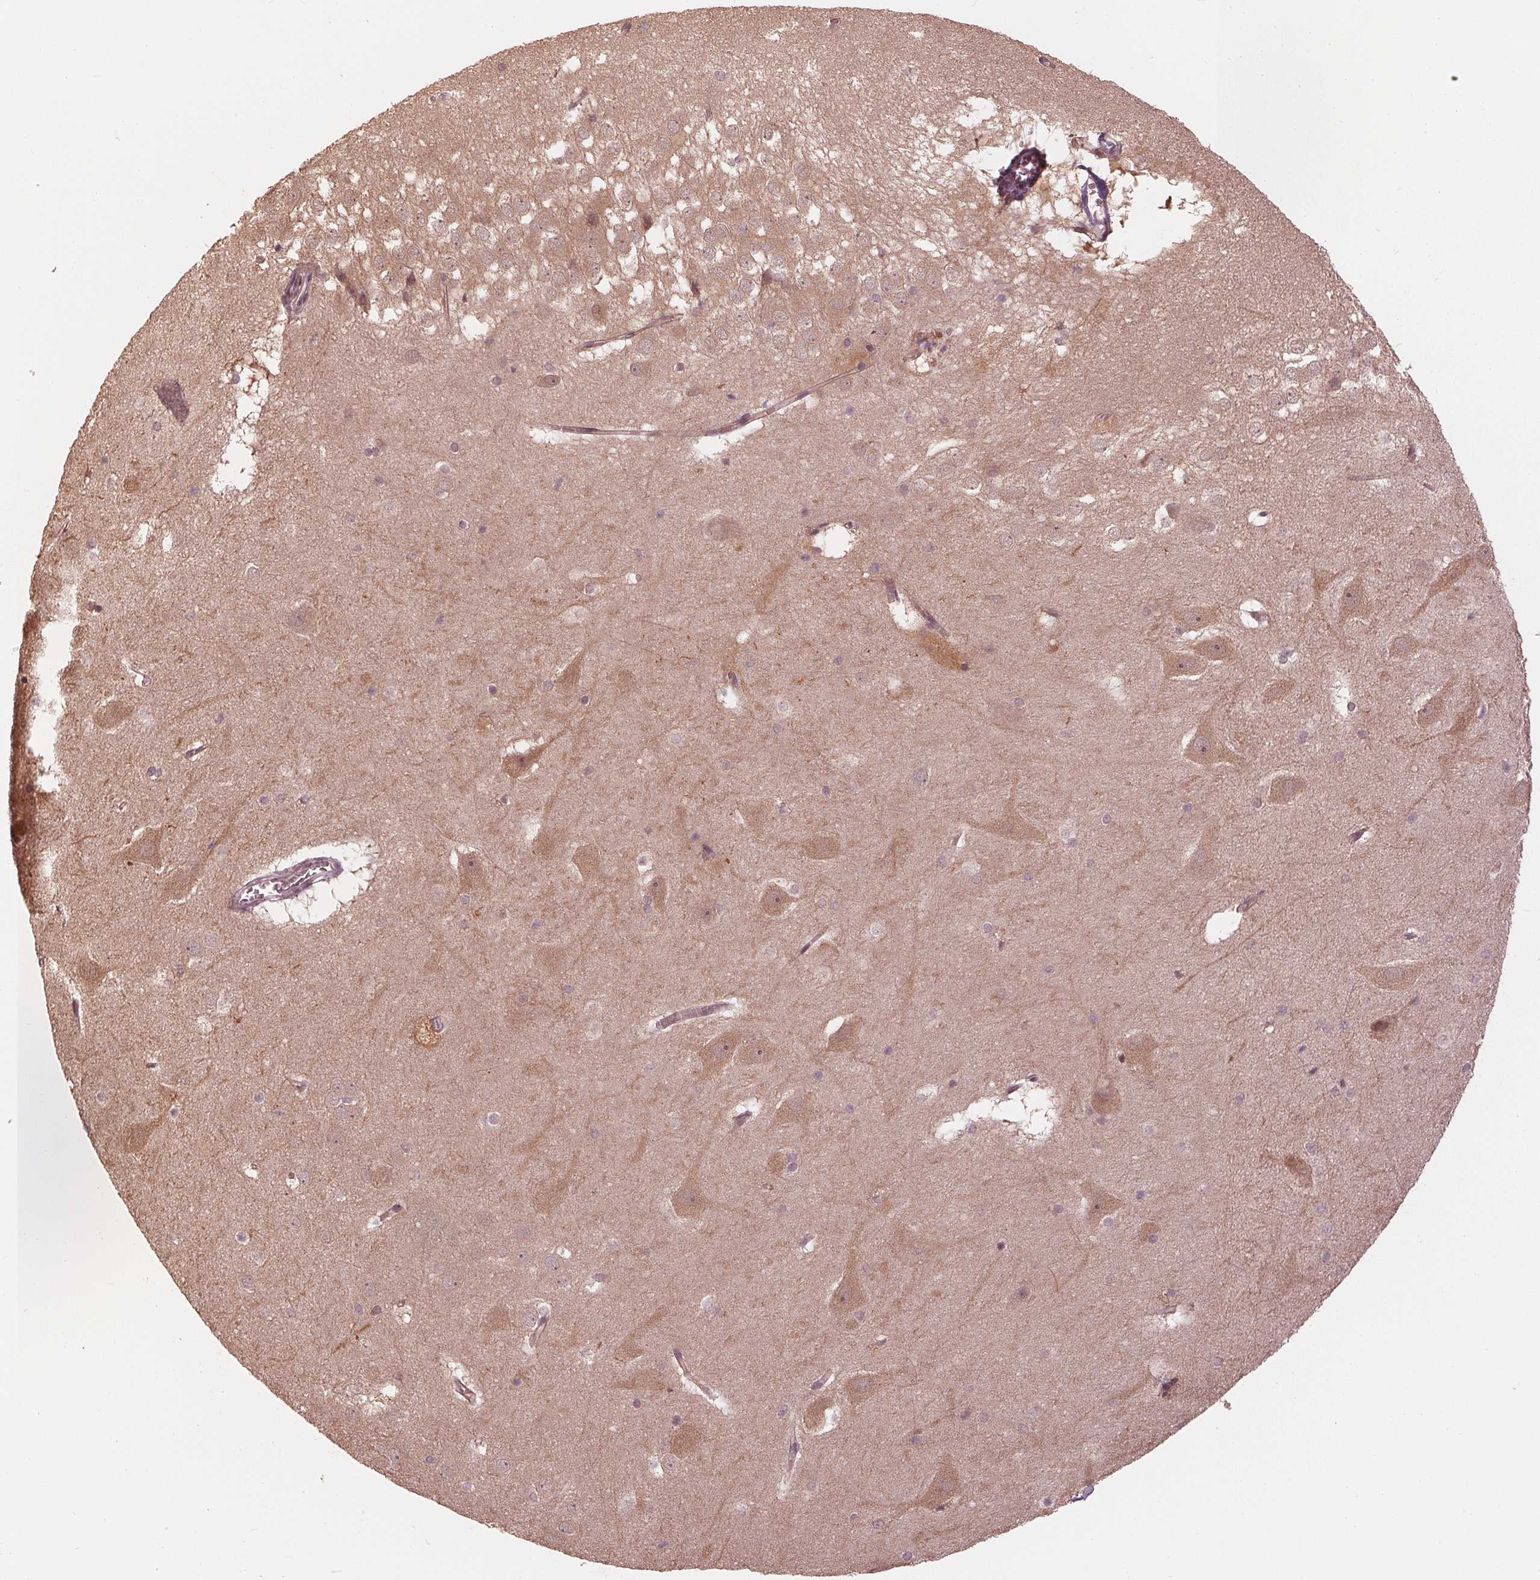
{"staining": {"intensity": "weak", "quantity": "<25%", "location": "nuclear"}, "tissue": "hippocampus", "cell_type": "Glial cells", "image_type": "normal", "snomed": [{"axis": "morphology", "description": "Normal tissue, NOS"}, {"axis": "topography", "description": "Hippocampus"}], "caption": "Immunohistochemistry (IHC) photomicrograph of normal hippocampus: human hippocampus stained with DAB exhibits no significant protein positivity in glial cells. (DAB immunohistochemistry (IHC) visualized using brightfield microscopy, high magnification).", "gene": "ZNF471", "patient": {"sex": "male", "age": 45}}